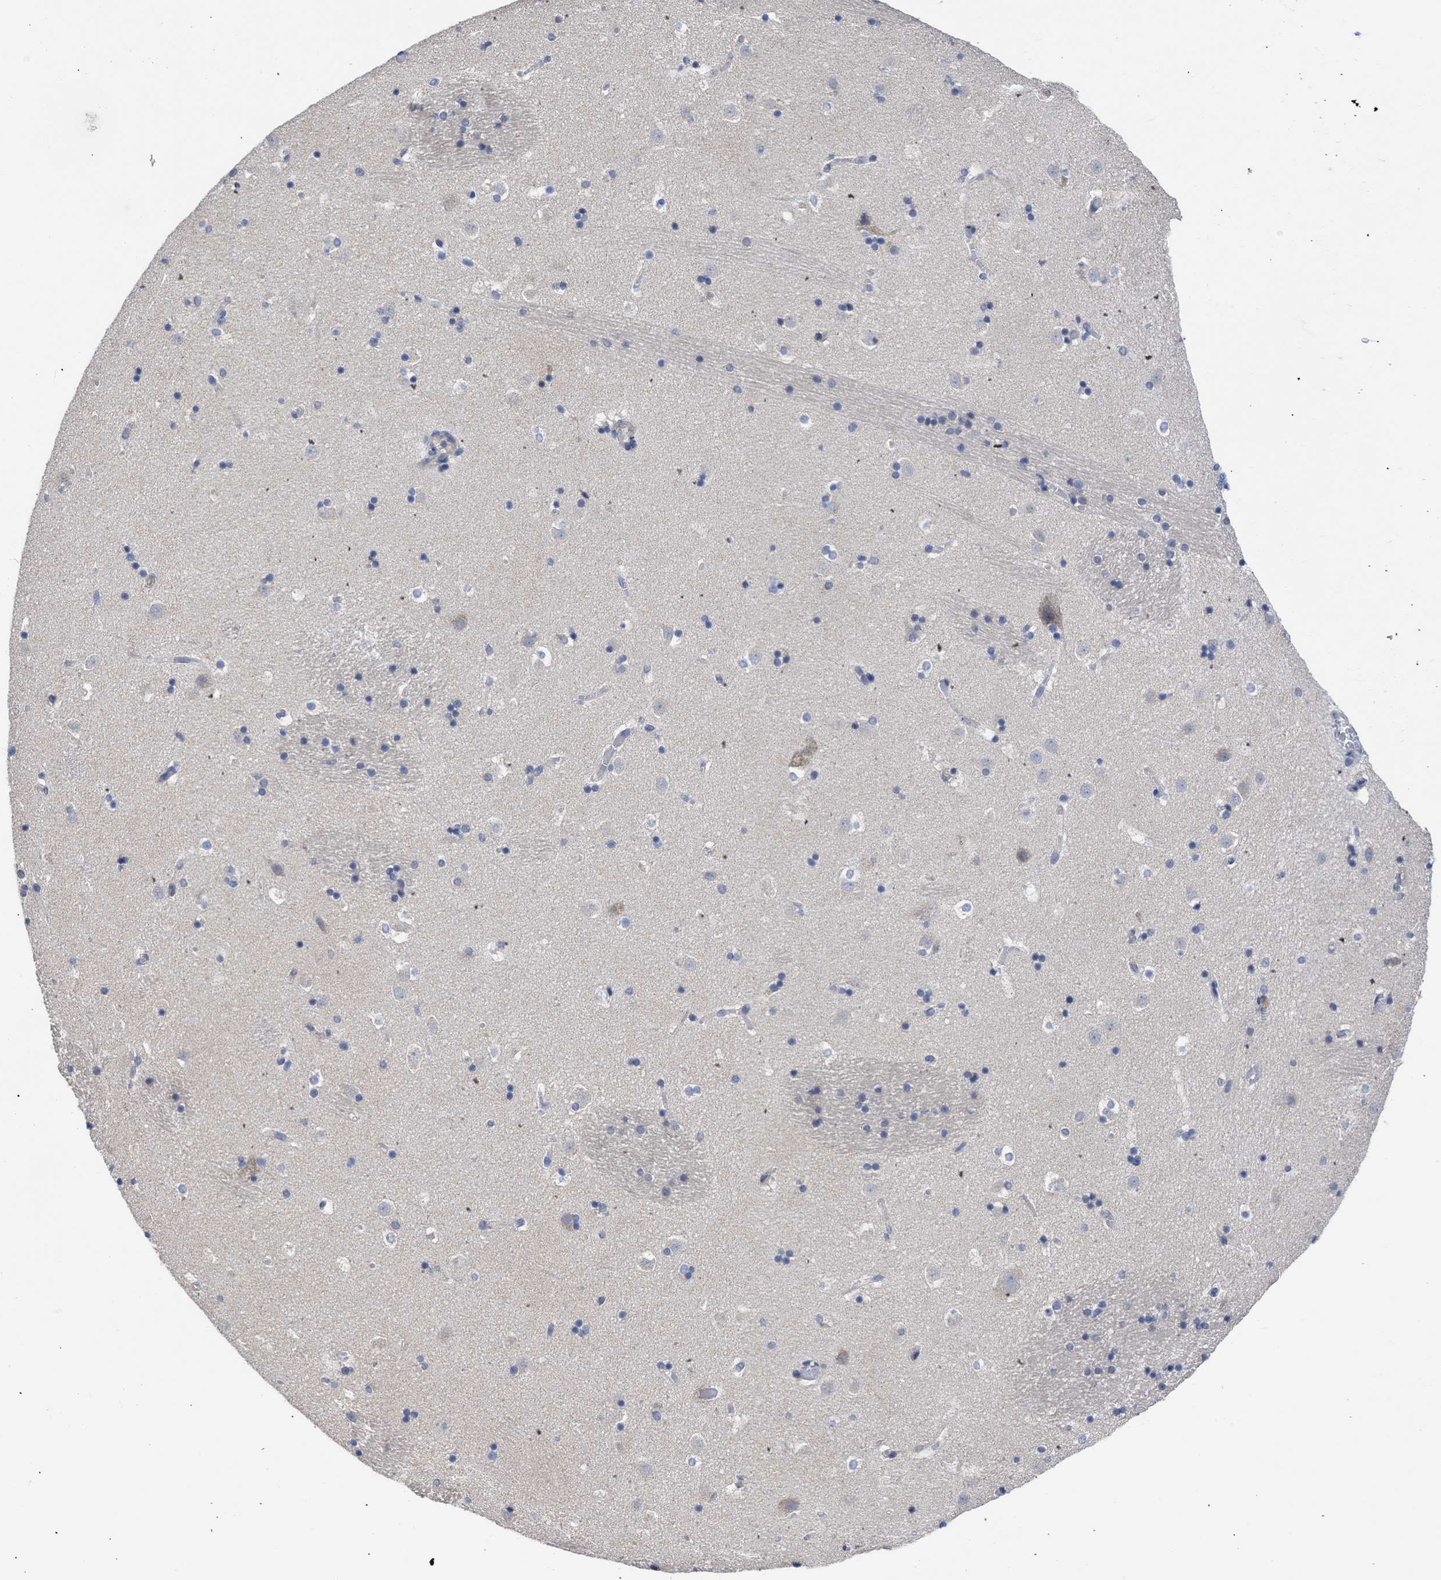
{"staining": {"intensity": "weak", "quantity": "<25%", "location": "cytoplasmic/membranous"}, "tissue": "caudate", "cell_type": "Glial cells", "image_type": "normal", "snomed": [{"axis": "morphology", "description": "Normal tissue, NOS"}, {"axis": "topography", "description": "Lateral ventricle wall"}], "caption": "Caudate stained for a protein using immunohistochemistry (IHC) displays no expression glial cells.", "gene": "MAP2K3", "patient": {"sex": "male", "age": 45}}